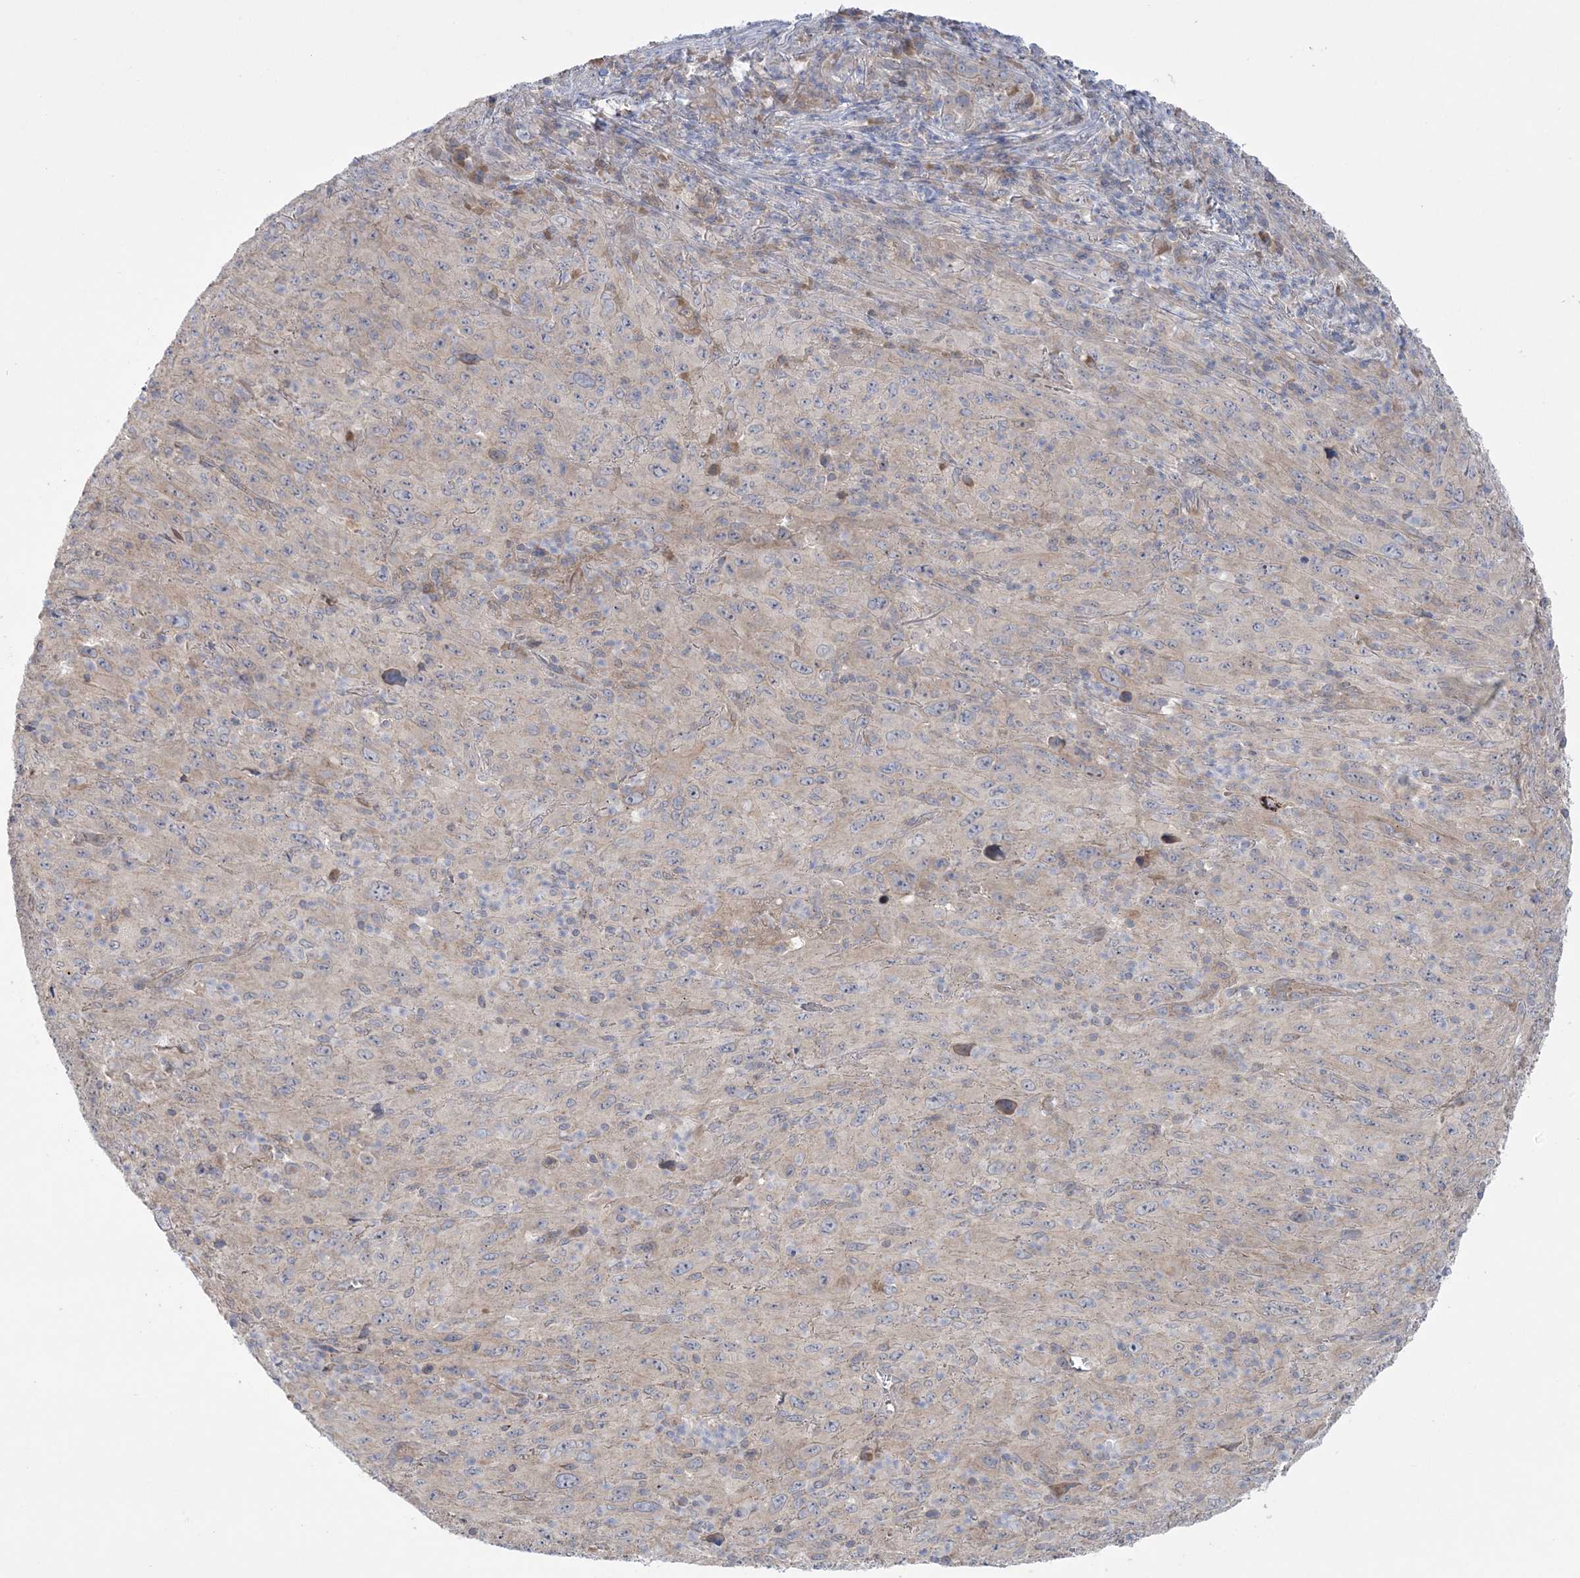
{"staining": {"intensity": "weak", "quantity": "<25%", "location": "cytoplasmic/membranous"}, "tissue": "melanoma", "cell_type": "Tumor cells", "image_type": "cancer", "snomed": [{"axis": "morphology", "description": "Malignant melanoma, Metastatic site"}, {"axis": "topography", "description": "Skin"}], "caption": "An image of melanoma stained for a protein shows no brown staining in tumor cells. (IHC, brightfield microscopy, high magnification).", "gene": "MMADHC", "patient": {"sex": "female", "age": 56}}